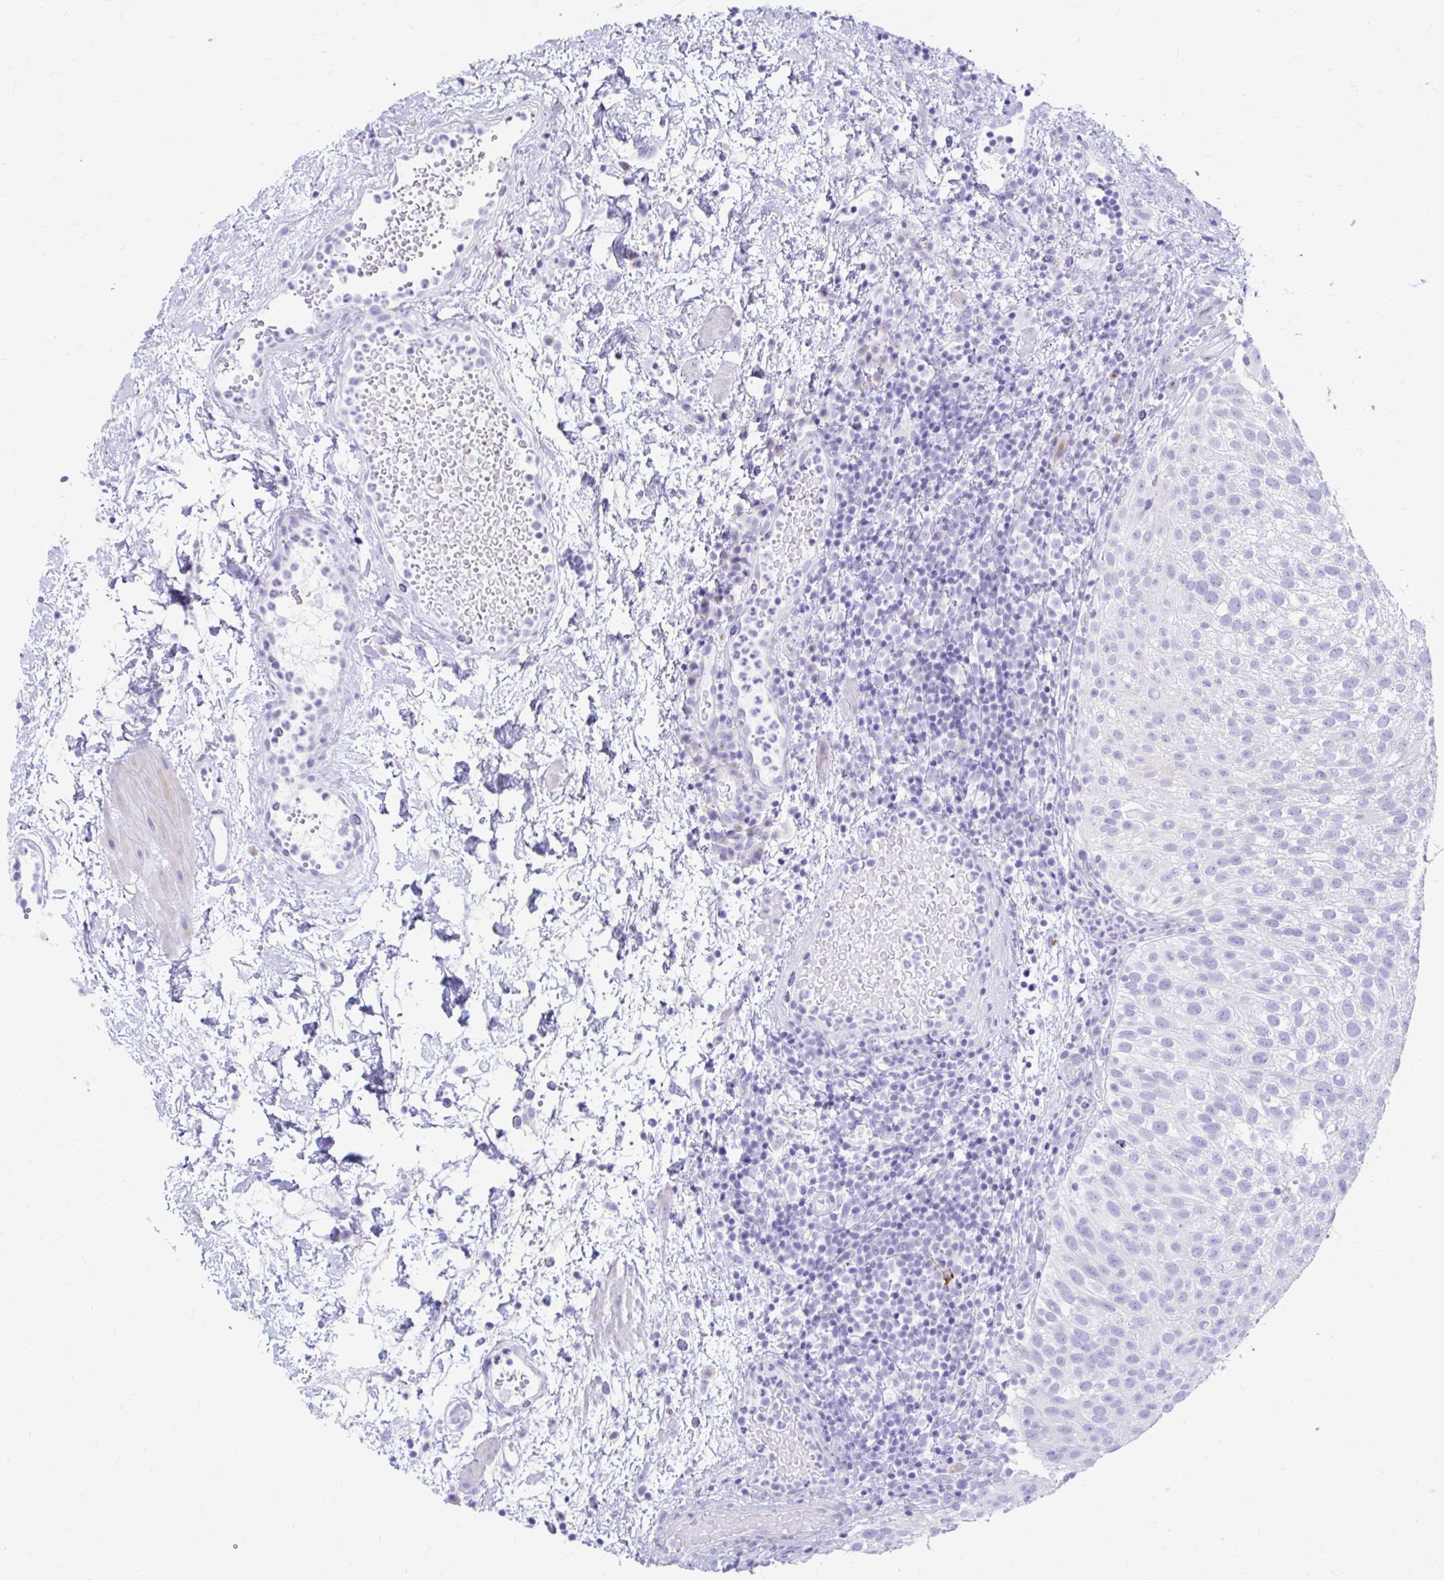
{"staining": {"intensity": "negative", "quantity": "none", "location": "none"}, "tissue": "urothelial cancer", "cell_type": "Tumor cells", "image_type": "cancer", "snomed": [{"axis": "morphology", "description": "Urothelial carcinoma, Low grade"}, {"axis": "topography", "description": "Urinary bladder"}], "caption": "Immunohistochemistry (IHC) photomicrograph of human urothelial cancer stained for a protein (brown), which shows no expression in tumor cells.", "gene": "ZNF699", "patient": {"sex": "male", "age": 78}}